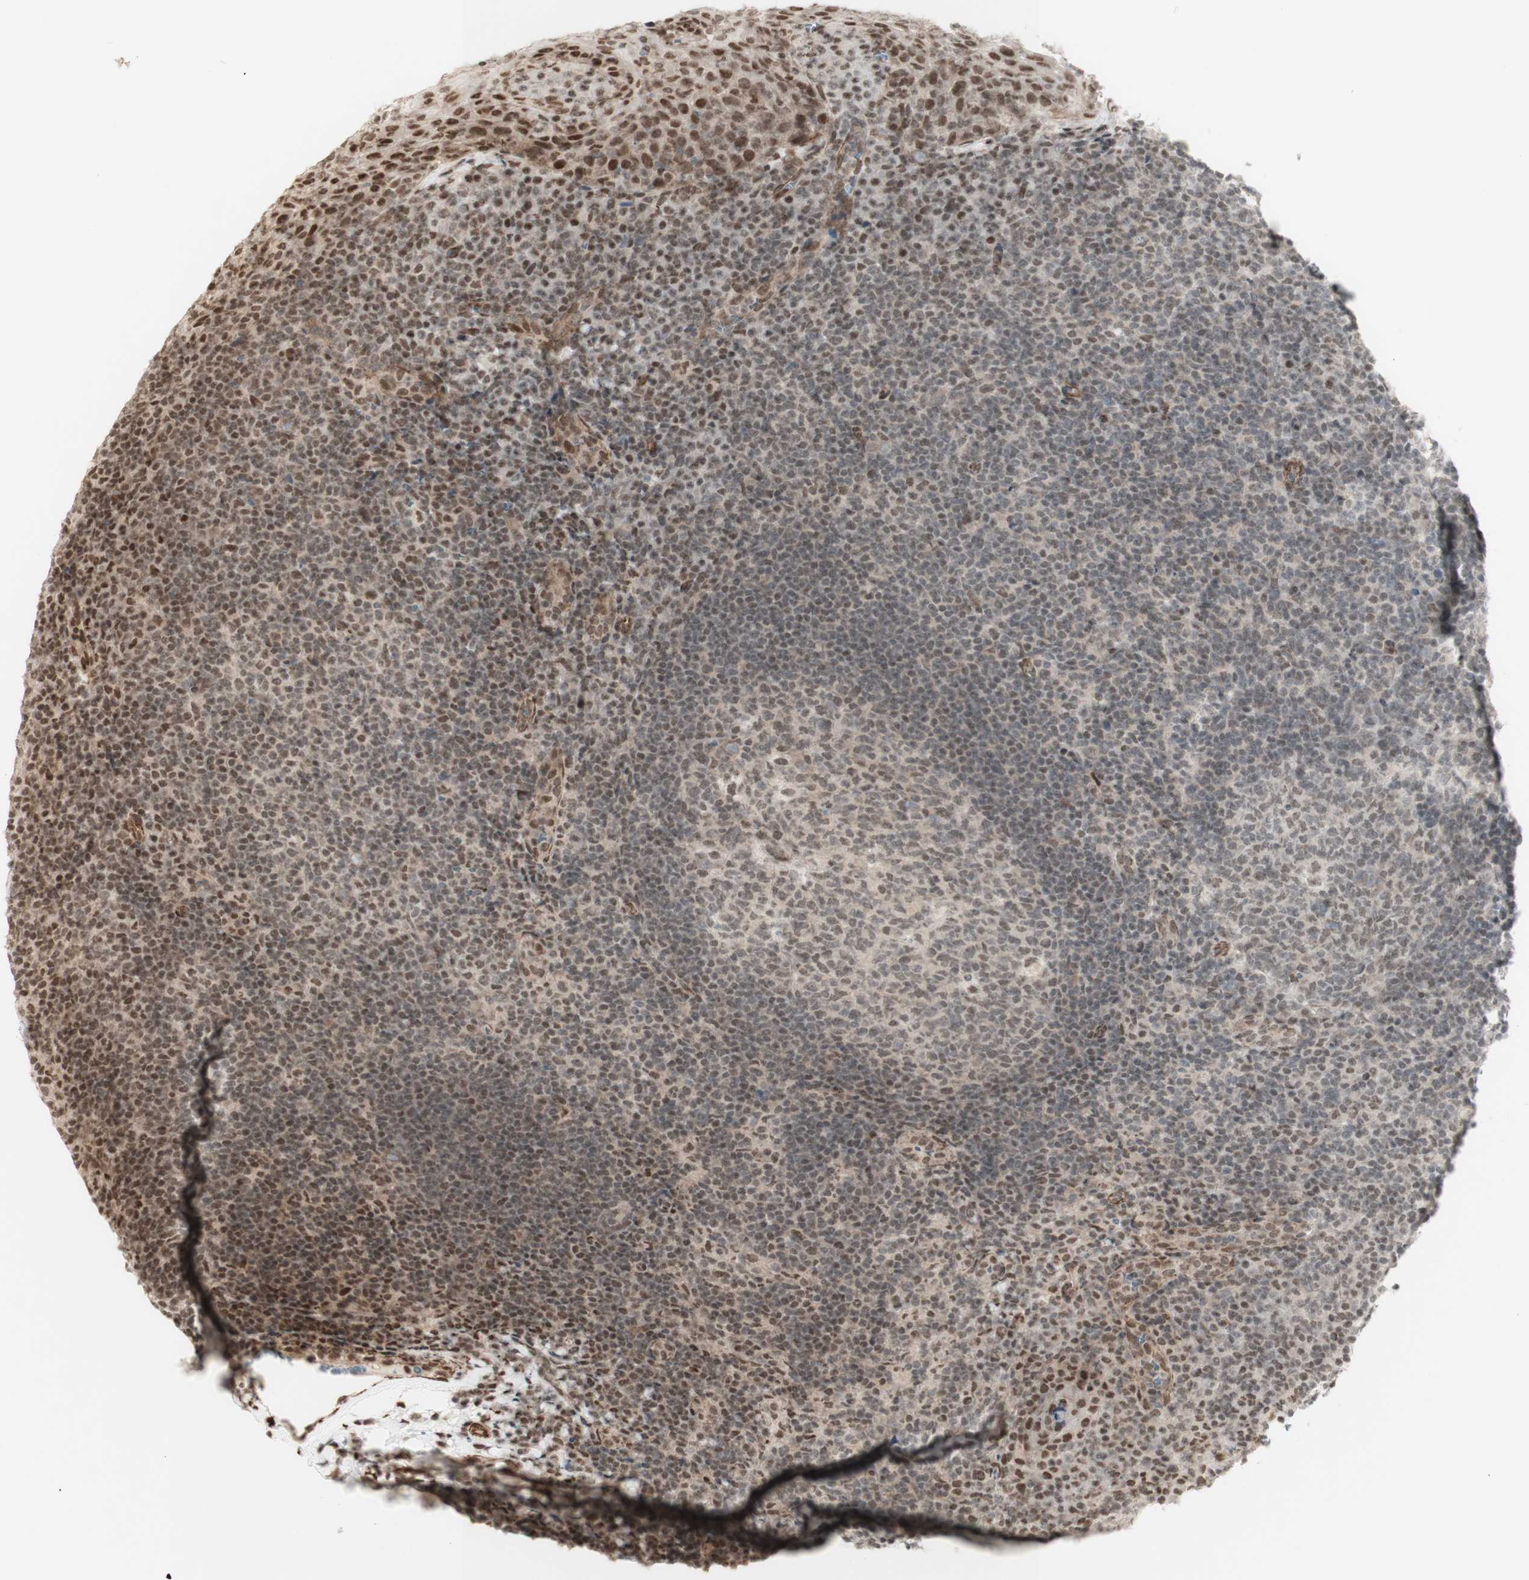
{"staining": {"intensity": "weak", "quantity": ">75%", "location": "nuclear"}, "tissue": "tonsil", "cell_type": "Germinal center cells", "image_type": "normal", "snomed": [{"axis": "morphology", "description": "Normal tissue, NOS"}, {"axis": "topography", "description": "Tonsil"}], "caption": "Protein staining of benign tonsil reveals weak nuclear positivity in approximately >75% of germinal center cells.", "gene": "ZMYM6", "patient": {"sex": "male", "age": 37}}